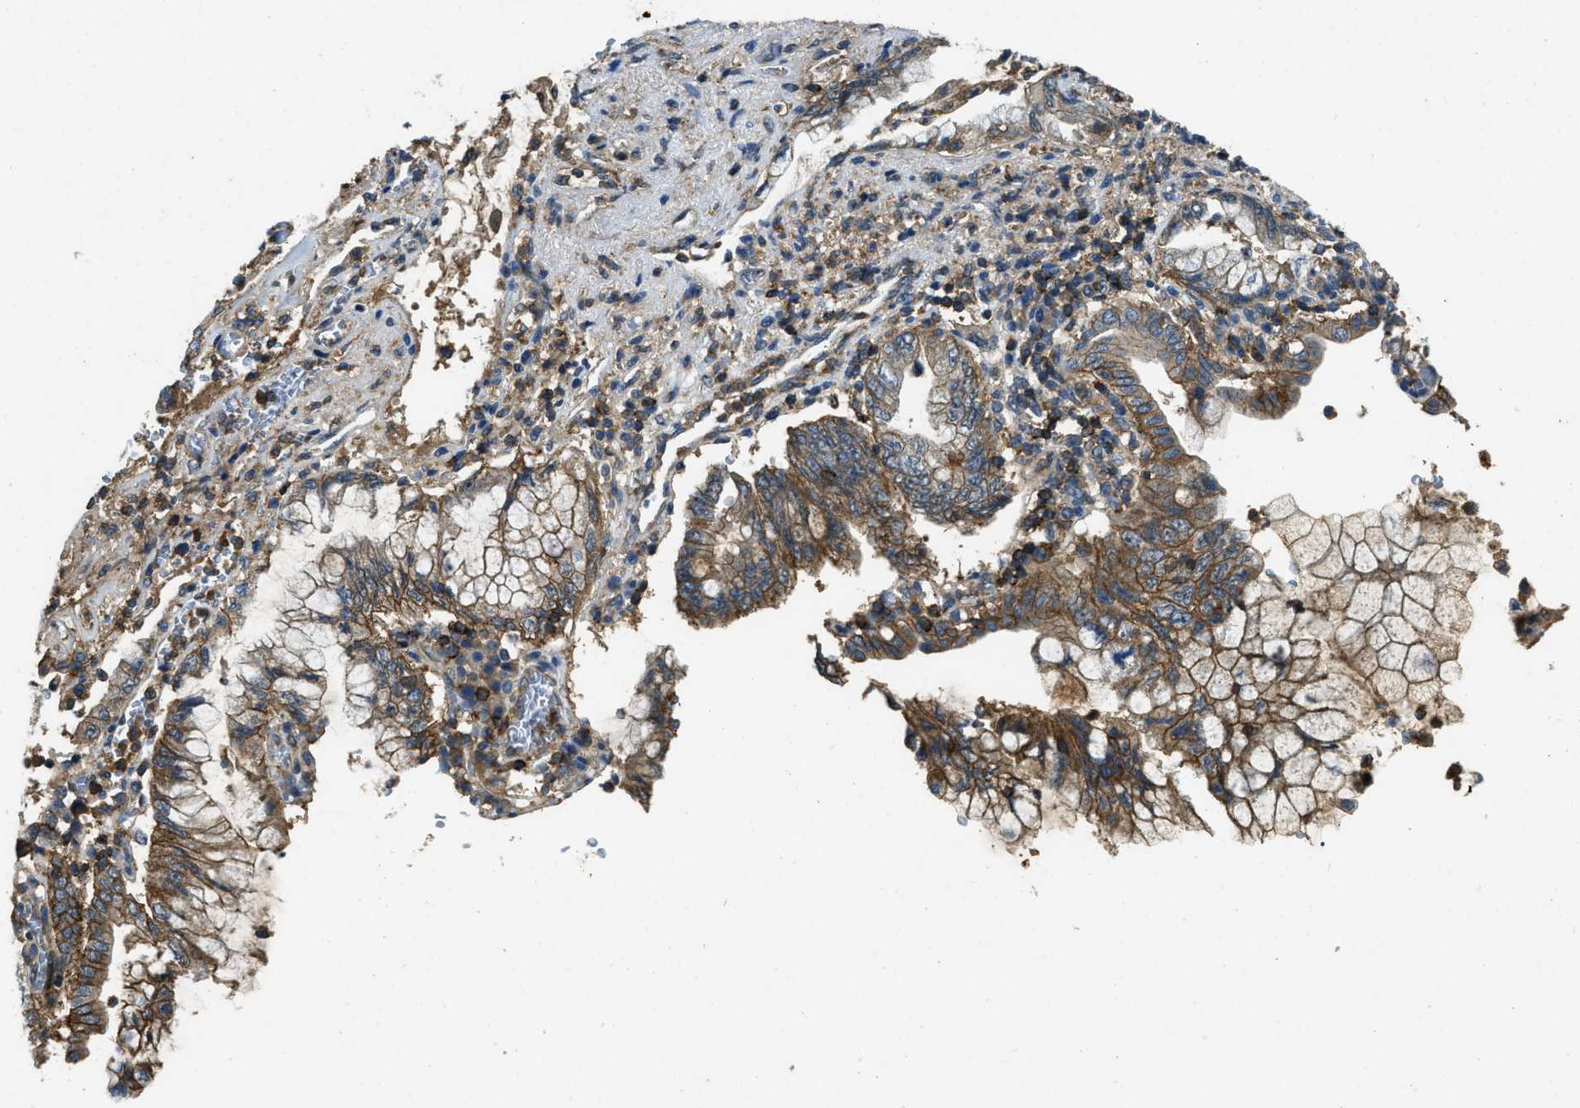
{"staining": {"intensity": "moderate", "quantity": ">75%", "location": "cytoplasmic/membranous"}, "tissue": "pancreatic cancer", "cell_type": "Tumor cells", "image_type": "cancer", "snomed": [{"axis": "morphology", "description": "Adenocarcinoma, NOS"}, {"axis": "topography", "description": "Pancreas"}], "caption": "About >75% of tumor cells in pancreatic cancer (adenocarcinoma) exhibit moderate cytoplasmic/membranous protein positivity as visualized by brown immunohistochemical staining.", "gene": "ATP8B1", "patient": {"sex": "female", "age": 73}}